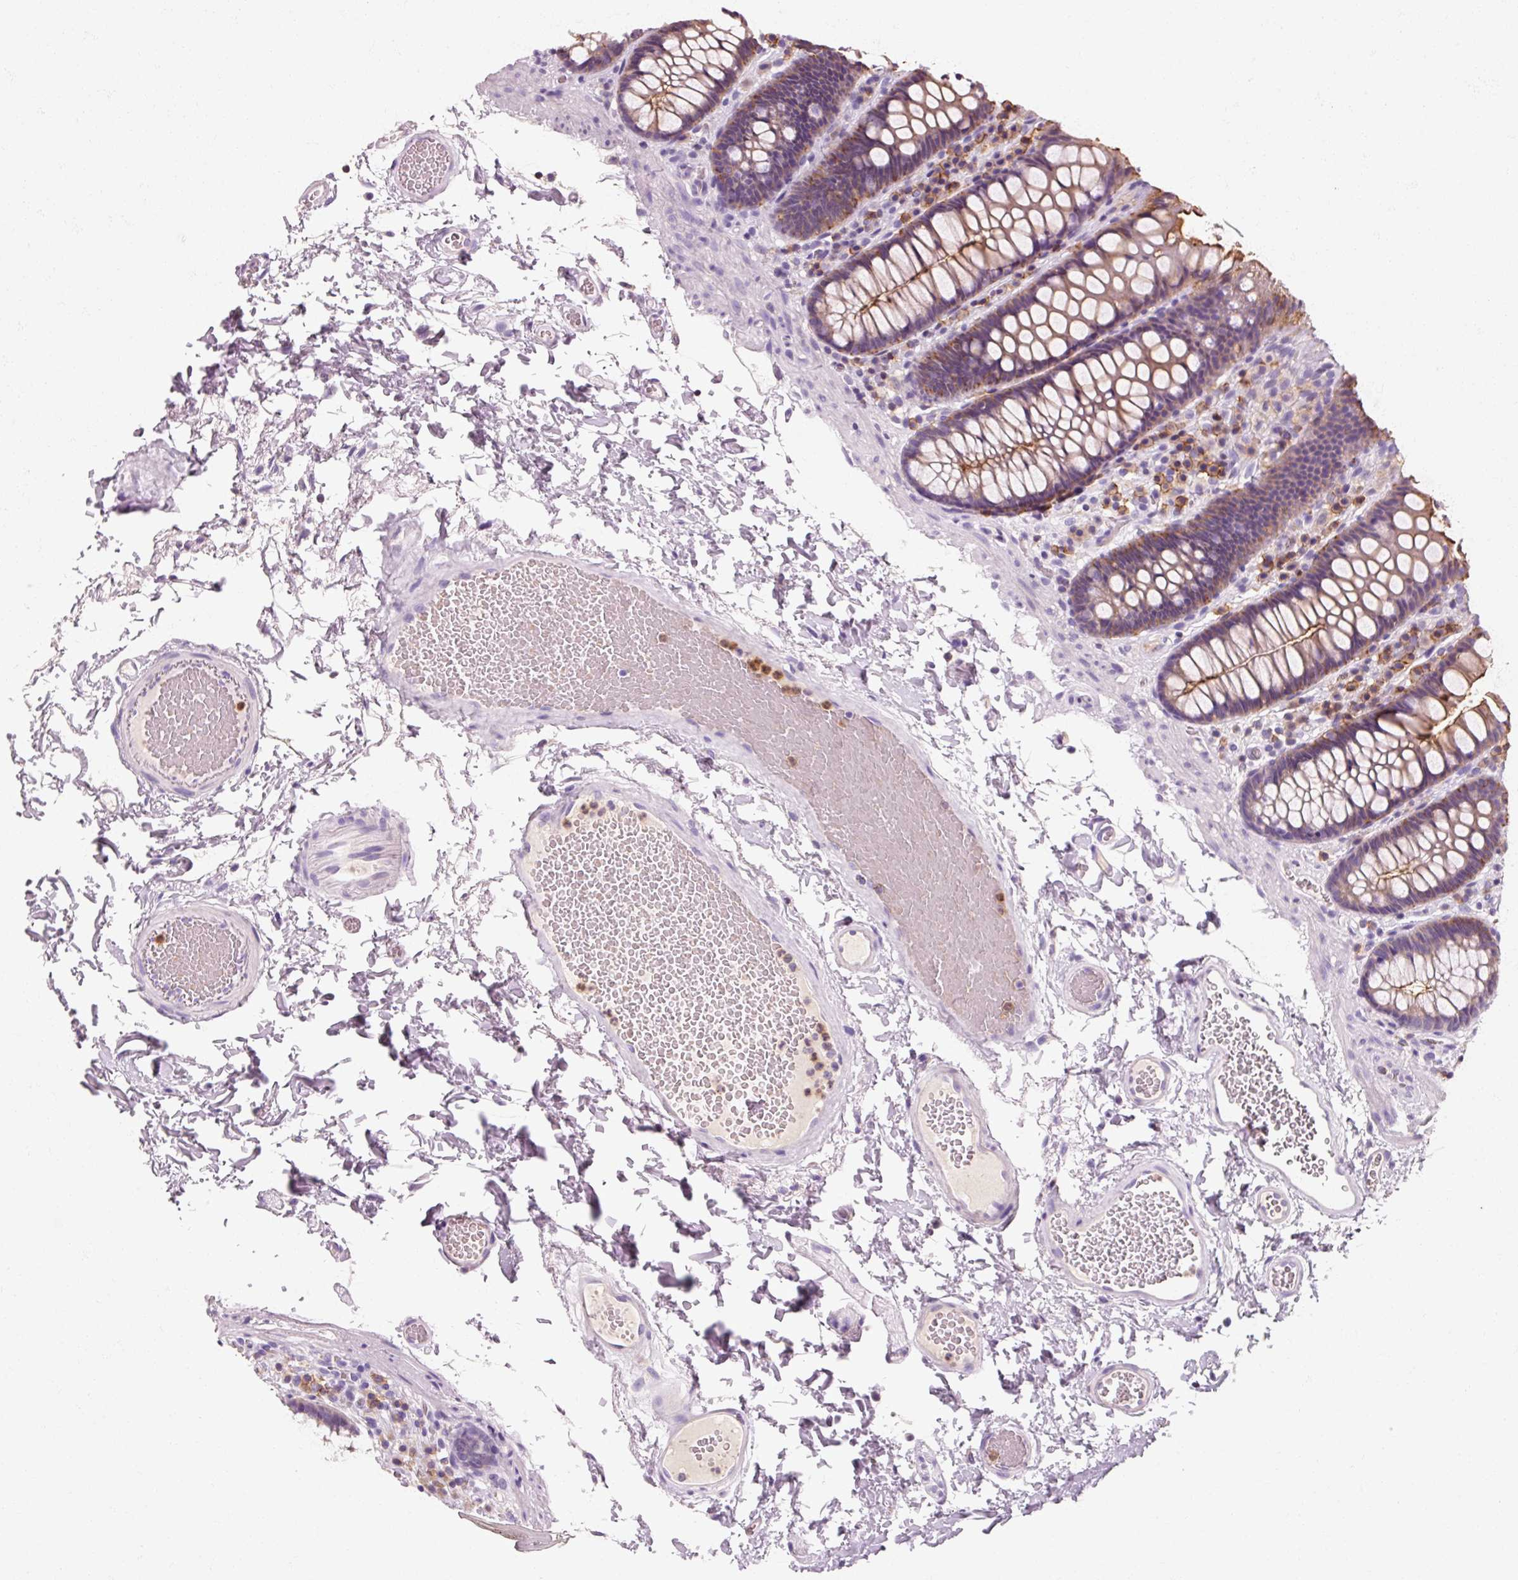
{"staining": {"intensity": "negative", "quantity": "none", "location": "none"}, "tissue": "colon", "cell_type": "Endothelial cells", "image_type": "normal", "snomed": [{"axis": "morphology", "description": "Normal tissue, NOS"}, {"axis": "topography", "description": "Colon"}, {"axis": "topography", "description": "Peripheral nerve tissue"}], "caption": "Immunohistochemical staining of benign colon displays no significant expression in endothelial cells. Brightfield microscopy of IHC stained with DAB (brown) and hematoxylin (blue), captured at high magnification.", "gene": "OR8K1", "patient": {"sex": "male", "age": 84}}